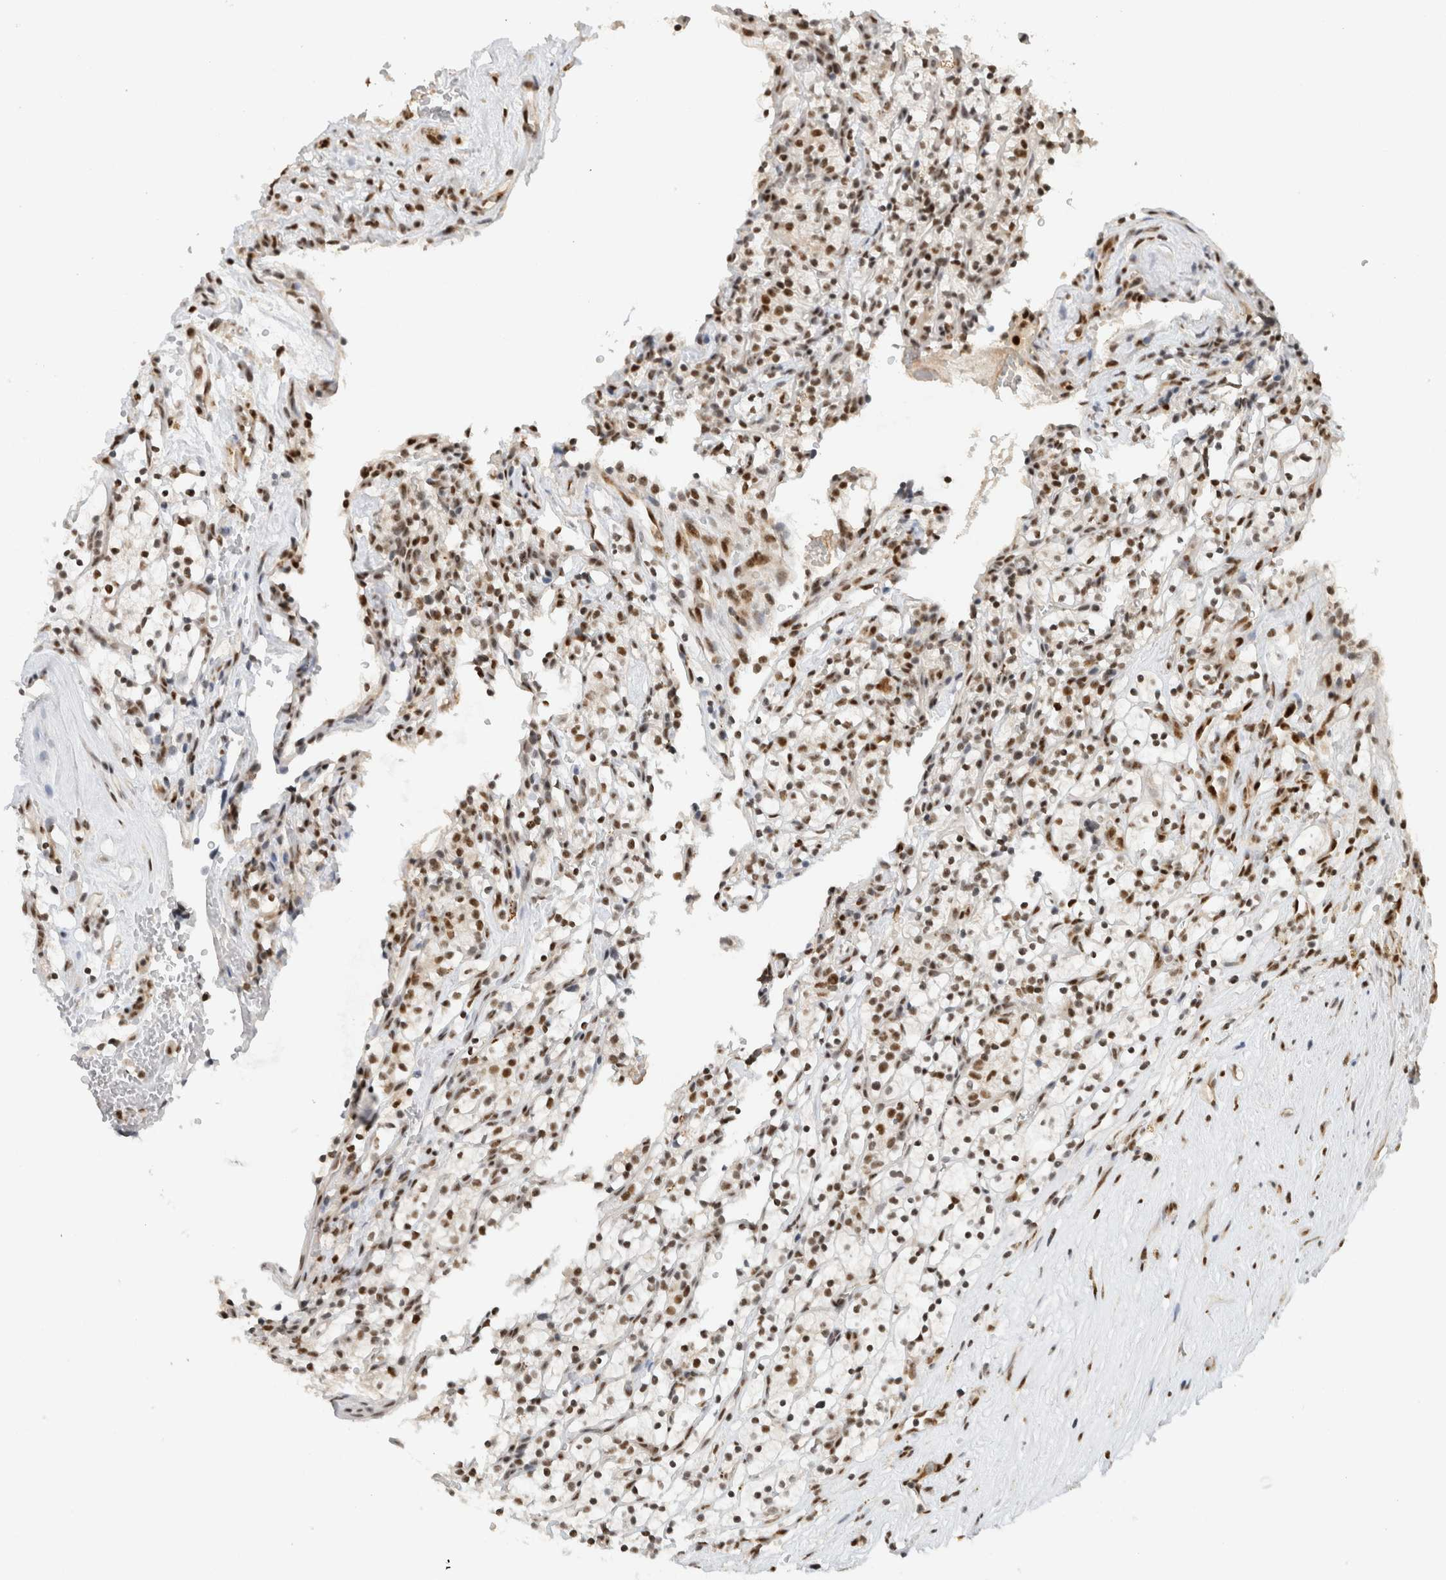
{"staining": {"intensity": "moderate", "quantity": ">75%", "location": "nuclear"}, "tissue": "renal cancer", "cell_type": "Tumor cells", "image_type": "cancer", "snomed": [{"axis": "morphology", "description": "Adenocarcinoma, NOS"}, {"axis": "topography", "description": "Kidney"}], "caption": "An immunohistochemistry photomicrograph of neoplastic tissue is shown. Protein staining in brown highlights moderate nuclear positivity in renal adenocarcinoma within tumor cells.", "gene": "DDX42", "patient": {"sex": "female", "age": 57}}